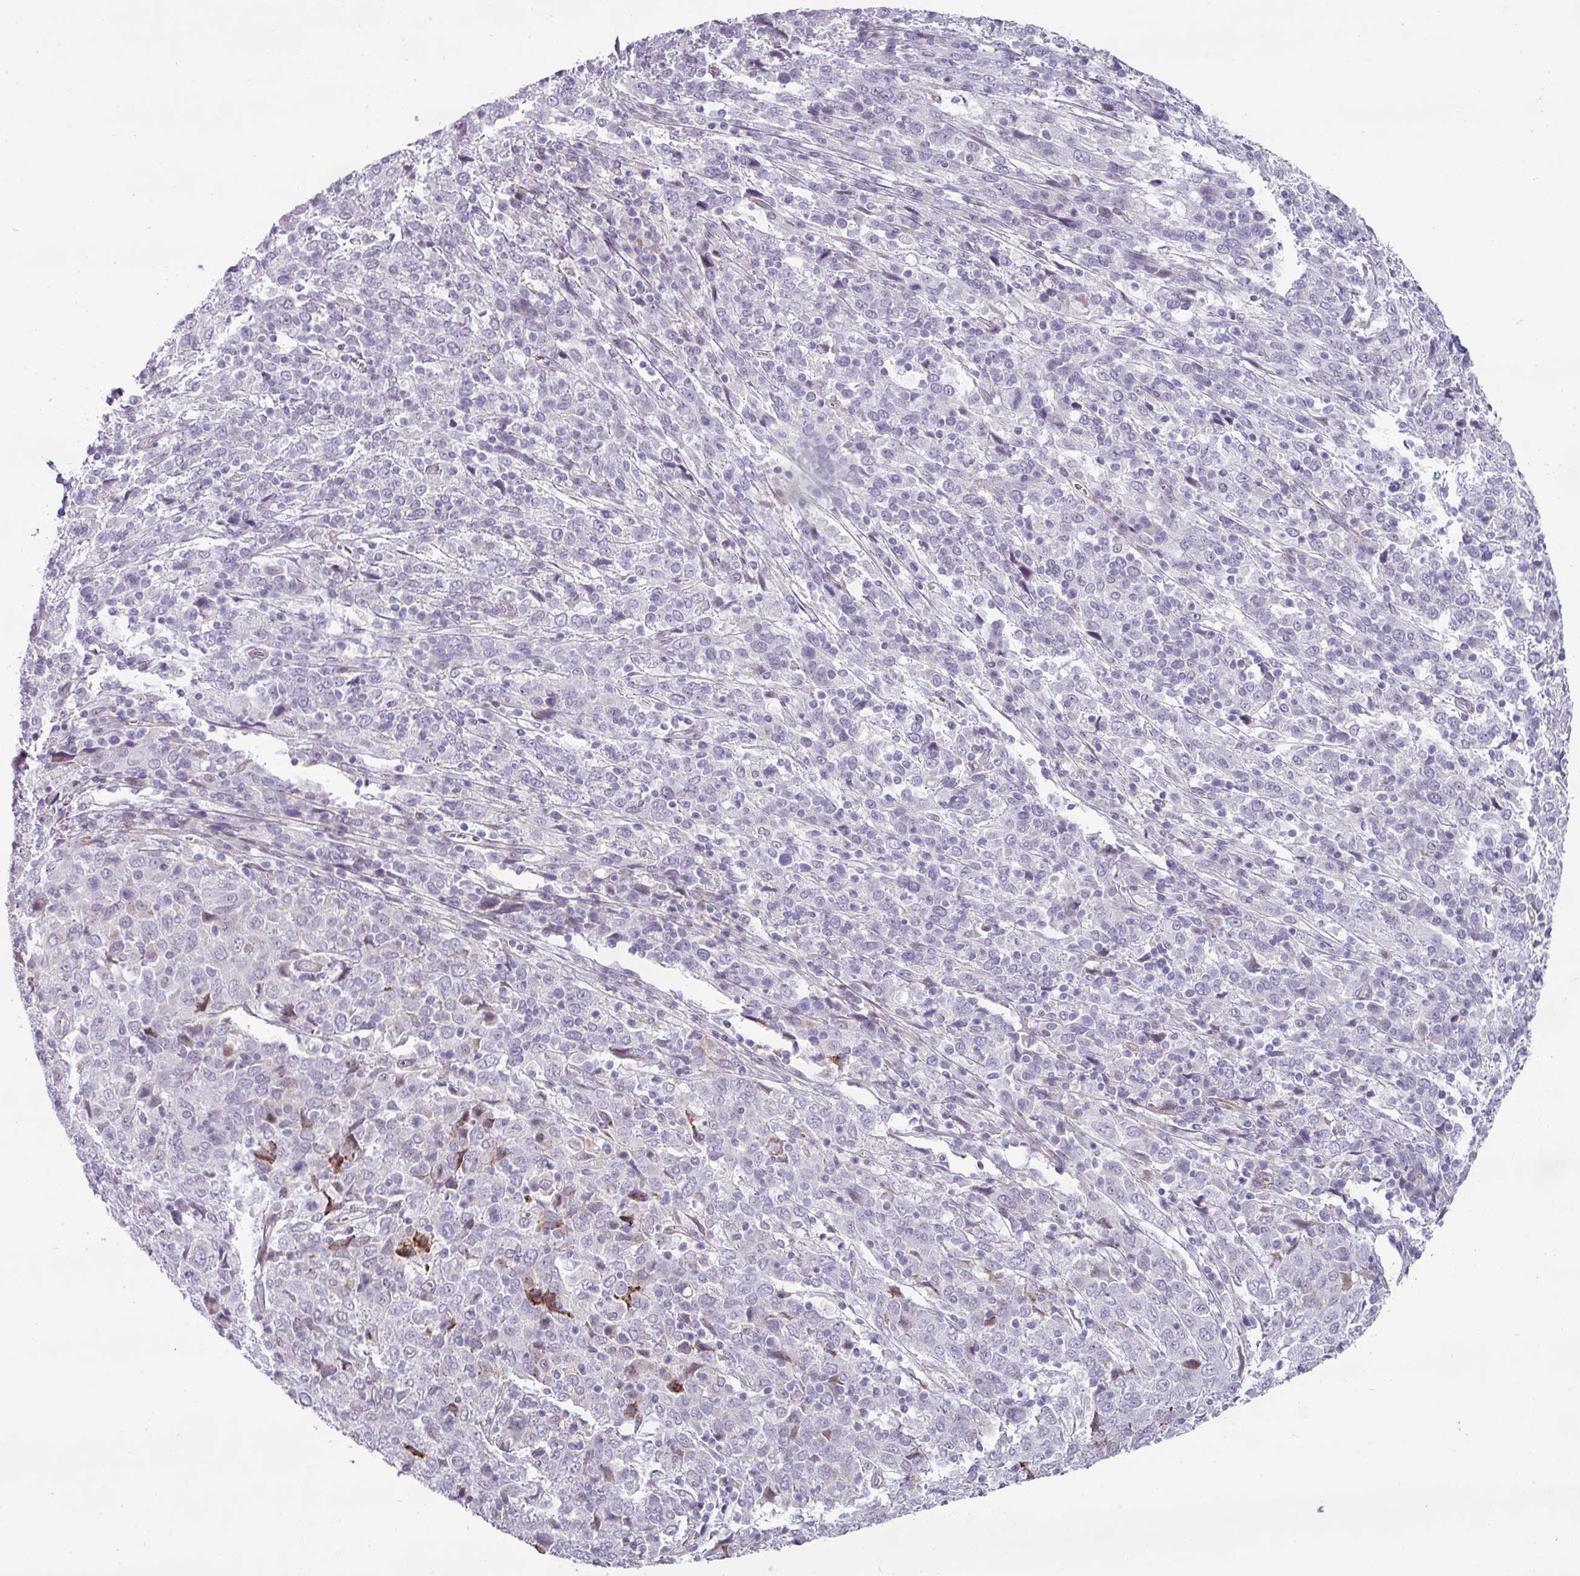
{"staining": {"intensity": "negative", "quantity": "none", "location": "none"}, "tissue": "cervical cancer", "cell_type": "Tumor cells", "image_type": "cancer", "snomed": [{"axis": "morphology", "description": "Squamous cell carcinoma, NOS"}, {"axis": "topography", "description": "Cervix"}], "caption": "Immunohistochemical staining of human squamous cell carcinoma (cervical) demonstrates no significant positivity in tumor cells.", "gene": "CHRDL1", "patient": {"sex": "female", "age": 46}}